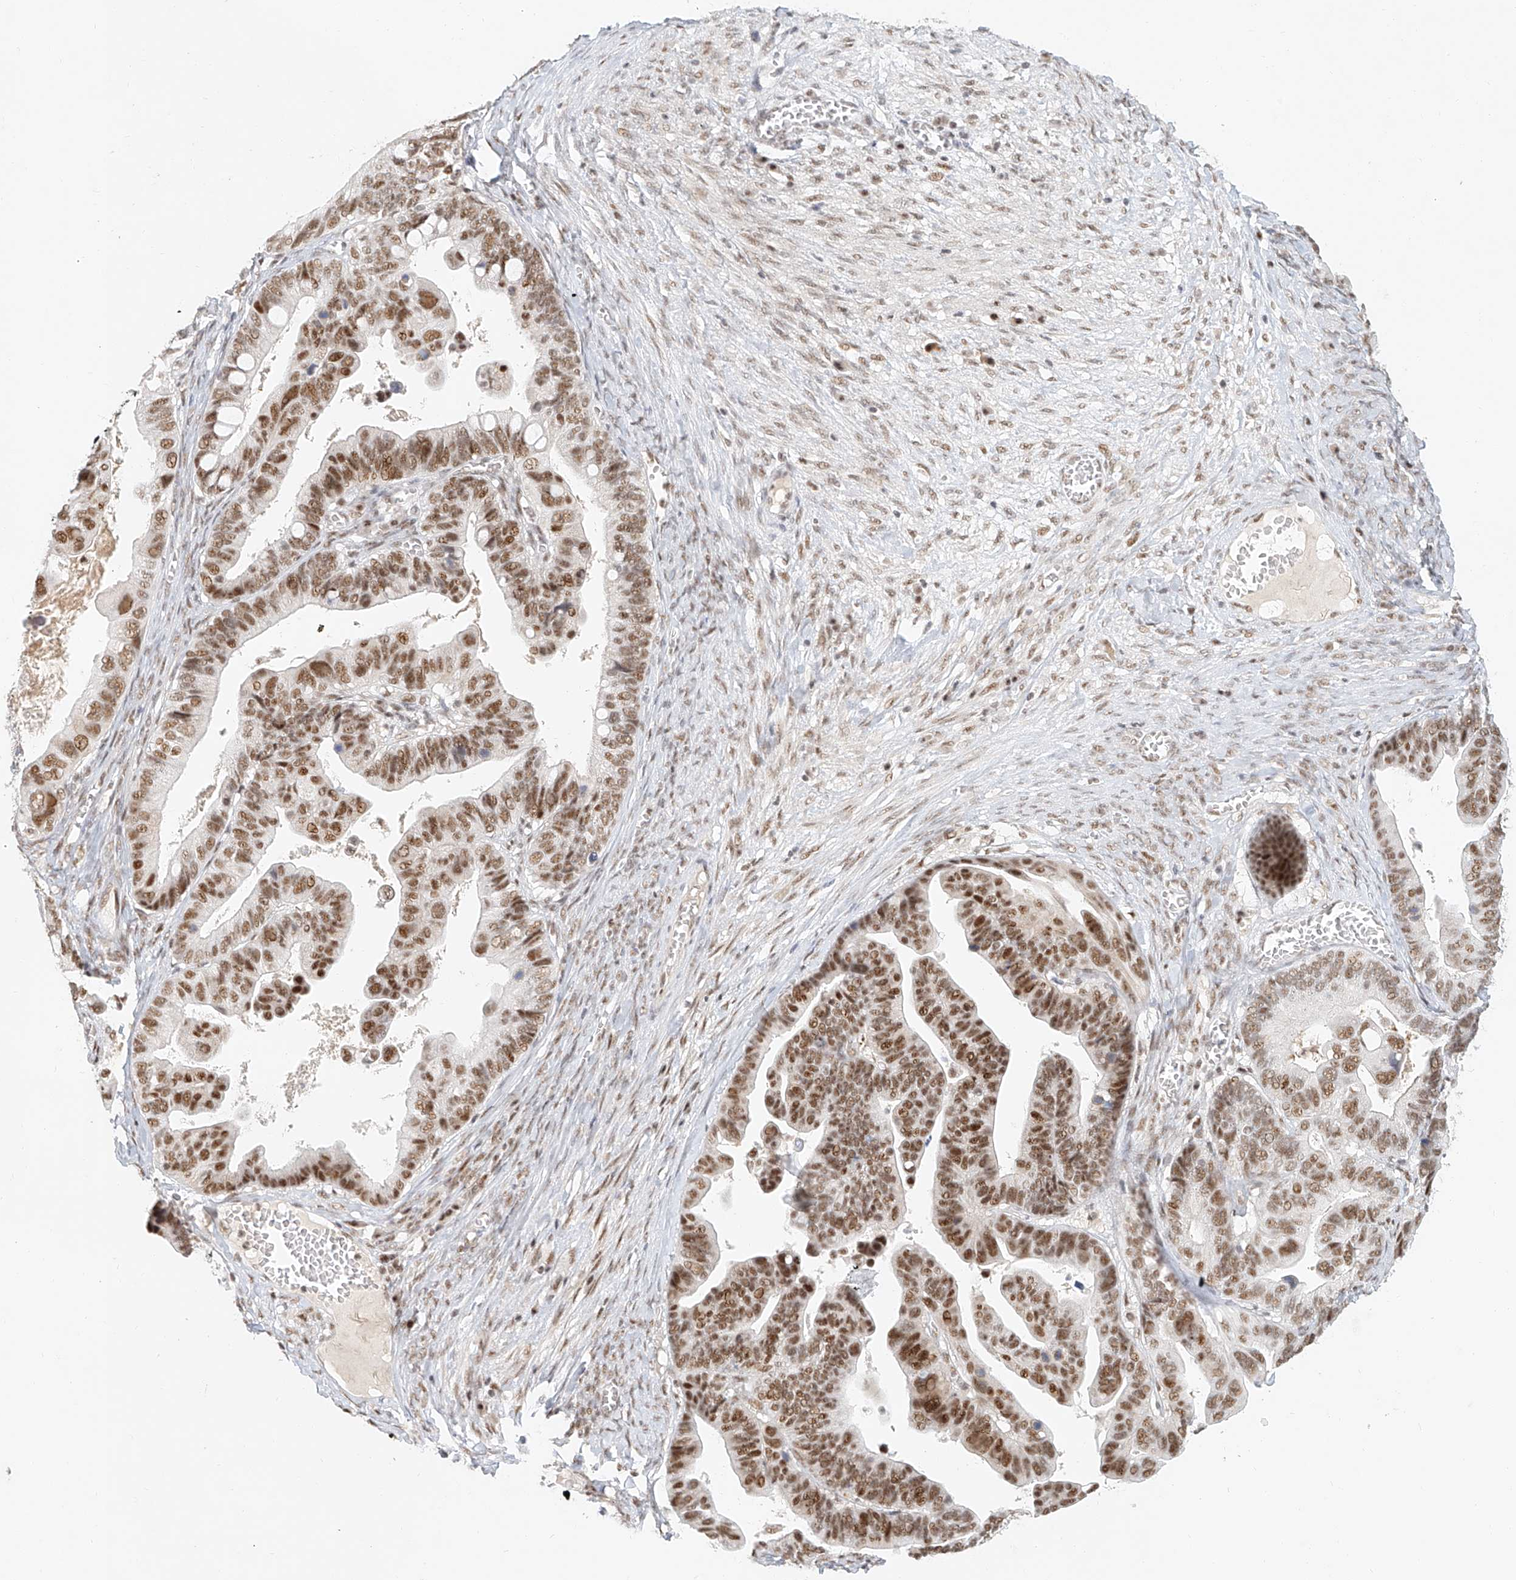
{"staining": {"intensity": "moderate", "quantity": ">75%", "location": "nuclear"}, "tissue": "ovarian cancer", "cell_type": "Tumor cells", "image_type": "cancer", "snomed": [{"axis": "morphology", "description": "Cystadenocarcinoma, serous, NOS"}, {"axis": "topography", "description": "Ovary"}], "caption": "Ovarian serous cystadenocarcinoma stained for a protein demonstrates moderate nuclear positivity in tumor cells.", "gene": "CXorf58", "patient": {"sex": "female", "age": 56}}